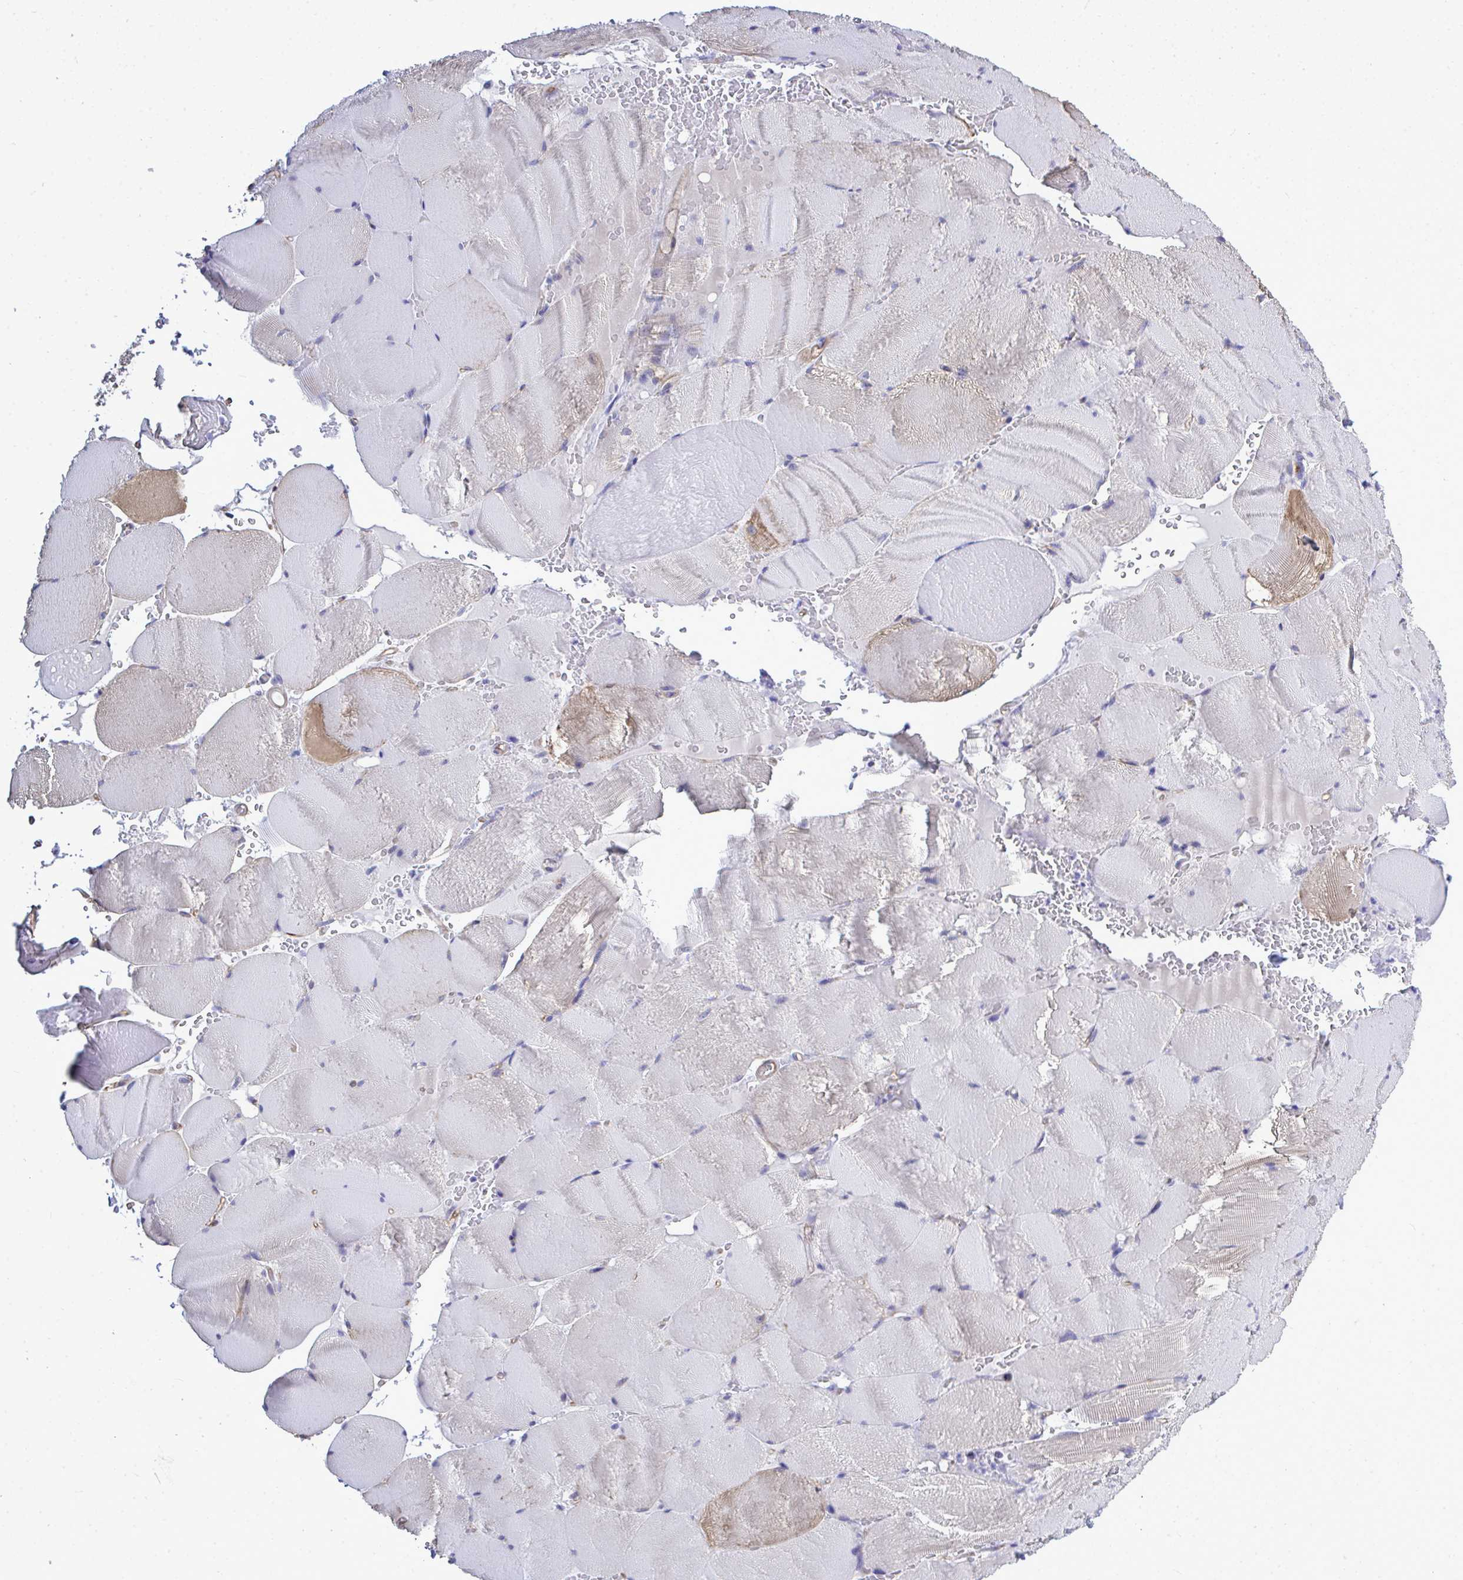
{"staining": {"intensity": "negative", "quantity": "none", "location": "none"}, "tissue": "skeletal muscle", "cell_type": "Myocytes", "image_type": "normal", "snomed": [{"axis": "morphology", "description": "Normal tissue, NOS"}, {"axis": "topography", "description": "Skeletal muscle"}, {"axis": "topography", "description": "Head-Neck"}], "caption": "A high-resolution image shows immunohistochemistry (IHC) staining of unremarkable skeletal muscle, which exhibits no significant staining in myocytes. (Stains: DAB IHC with hematoxylin counter stain, Microscopy: brightfield microscopy at high magnification).", "gene": "SLC25A51", "patient": {"sex": "male", "age": 66}}